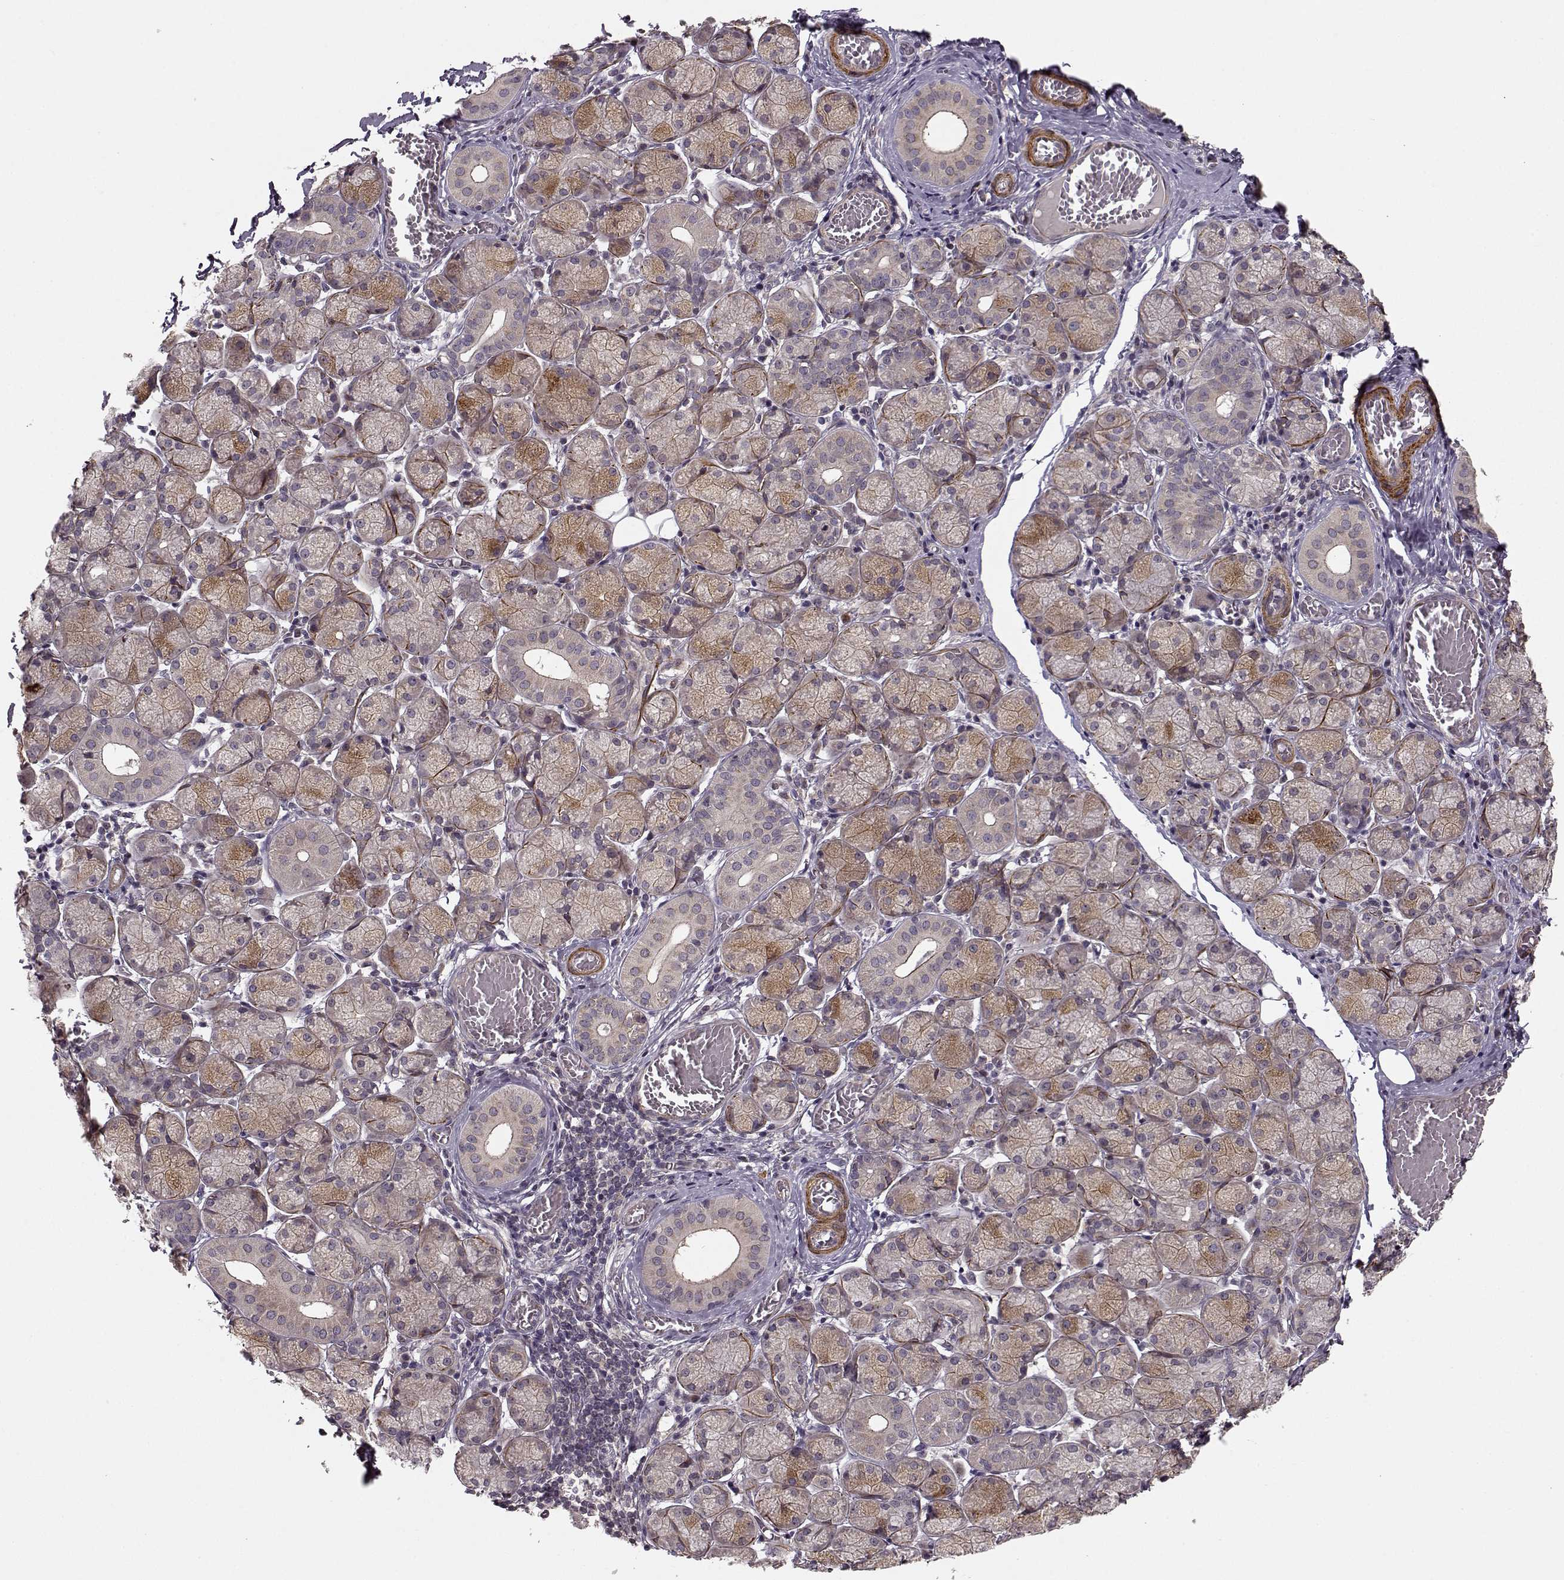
{"staining": {"intensity": "weak", "quantity": "<25%", "location": "cytoplasmic/membranous"}, "tissue": "salivary gland", "cell_type": "Glandular cells", "image_type": "normal", "snomed": [{"axis": "morphology", "description": "Normal tissue, NOS"}, {"axis": "topography", "description": "Salivary gland"}, {"axis": "topography", "description": "Peripheral nerve tissue"}], "caption": "Immunohistochemical staining of benign salivary gland reveals no significant positivity in glandular cells.", "gene": "SLAIN2", "patient": {"sex": "female", "age": 24}}